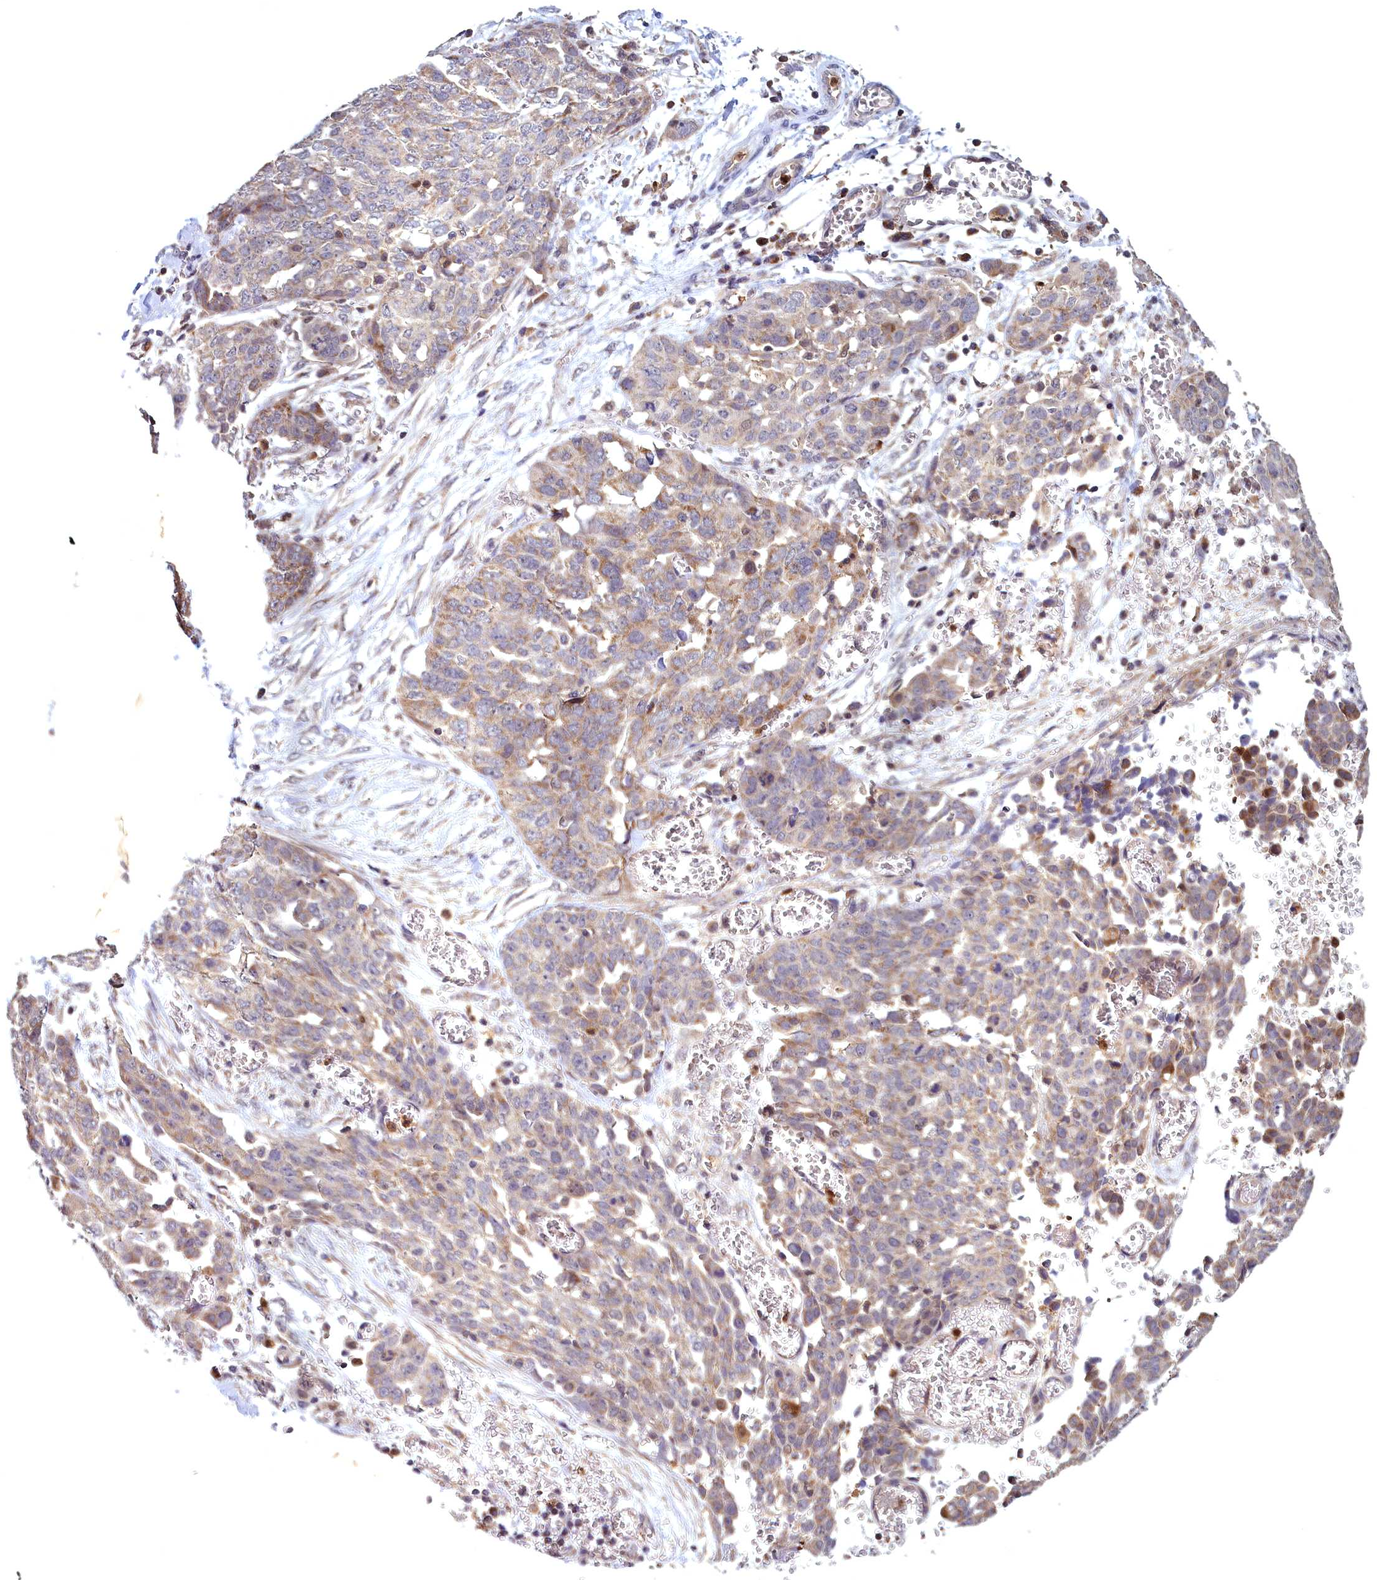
{"staining": {"intensity": "weak", "quantity": "25%-75%", "location": "cytoplasmic/membranous"}, "tissue": "ovarian cancer", "cell_type": "Tumor cells", "image_type": "cancer", "snomed": [{"axis": "morphology", "description": "Cystadenocarcinoma, serous, NOS"}, {"axis": "topography", "description": "Soft tissue"}, {"axis": "topography", "description": "Ovary"}], "caption": "Ovarian cancer was stained to show a protein in brown. There is low levels of weak cytoplasmic/membranous expression in about 25%-75% of tumor cells. Ihc stains the protein of interest in brown and the nuclei are stained blue.", "gene": "EPB41L4B", "patient": {"sex": "female", "age": 57}}